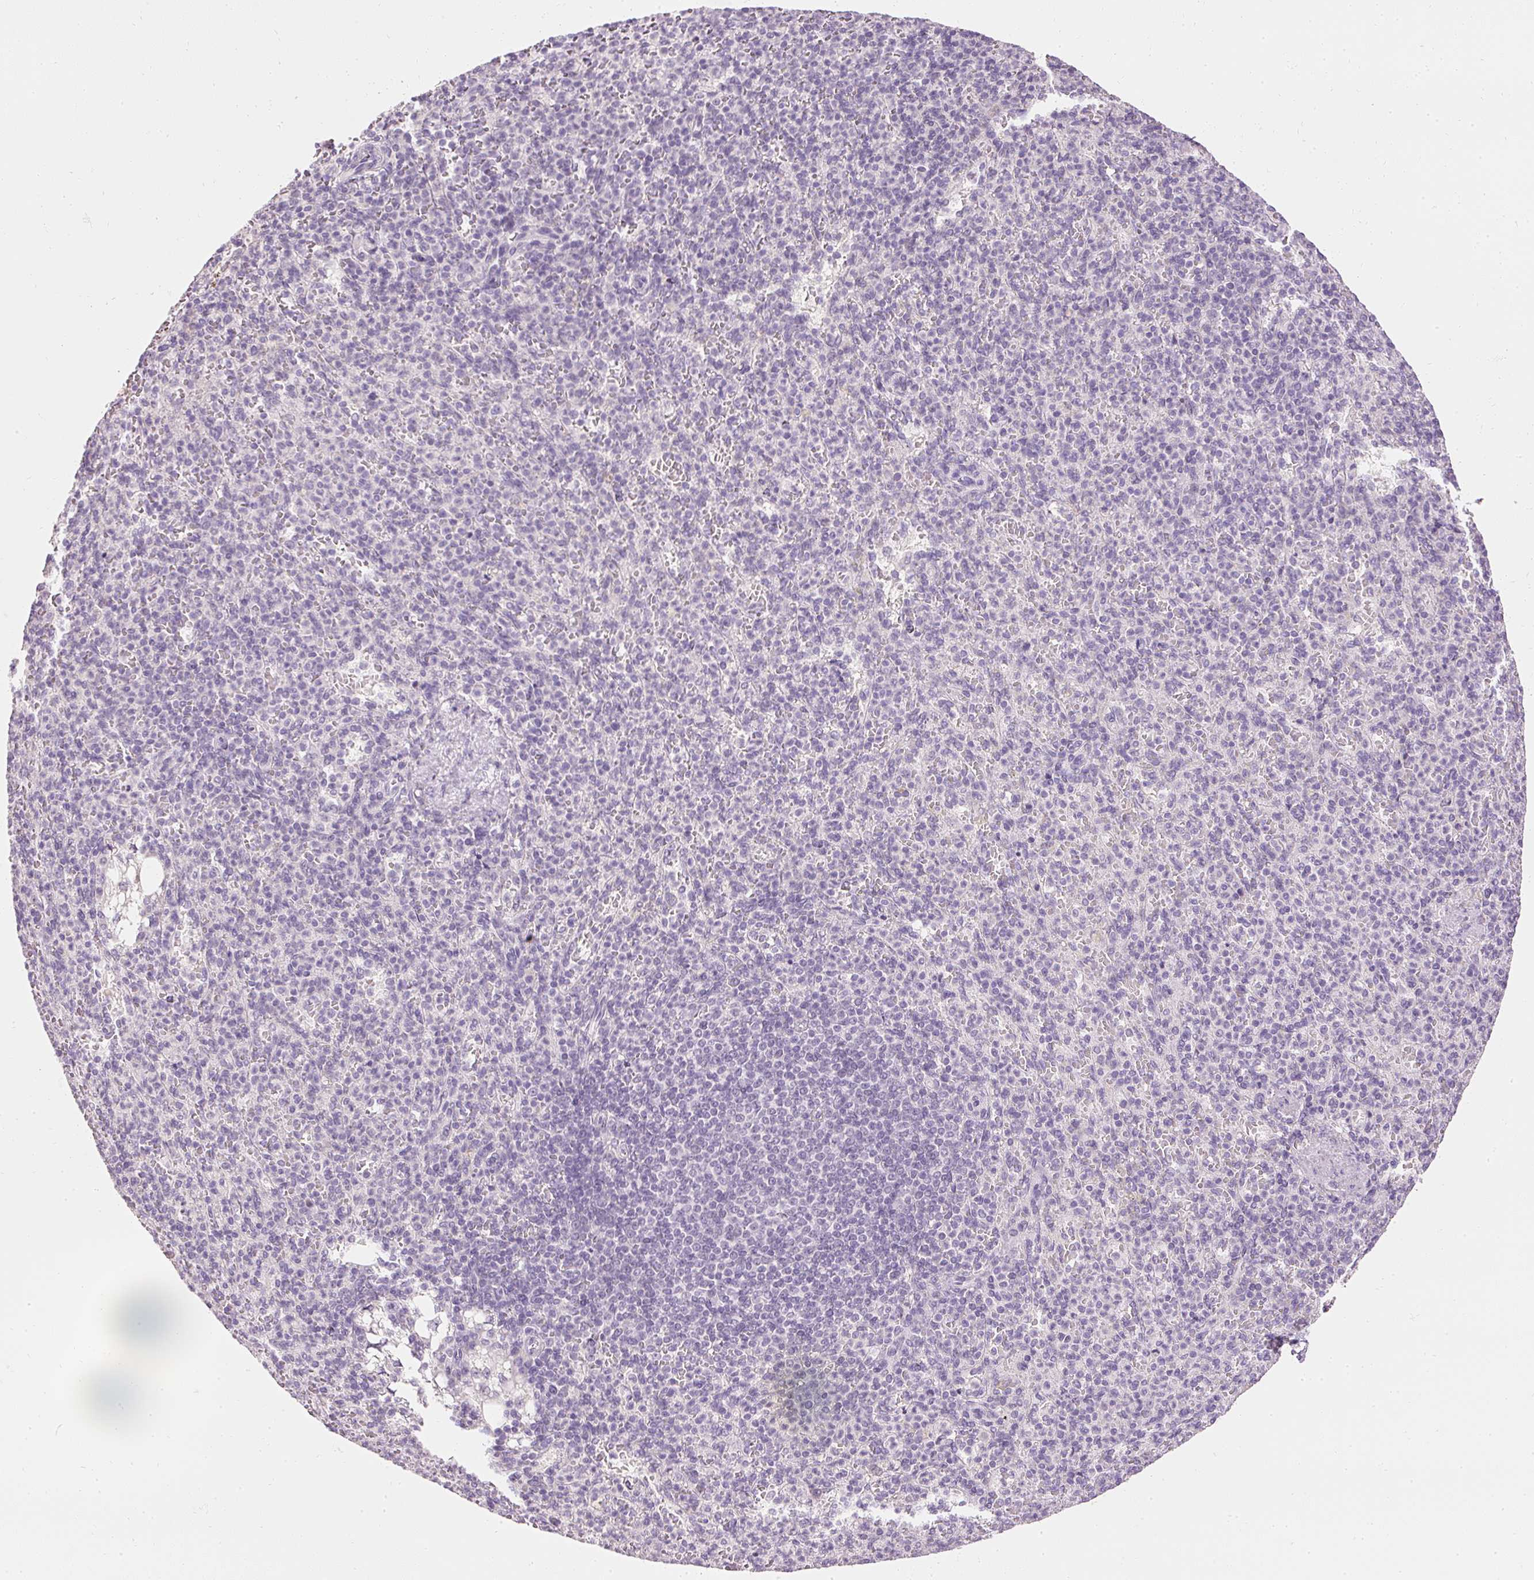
{"staining": {"intensity": "negative", "quantity": "none", "location": "none"}, "tissue": "spleen", "cell_type": "Cells in red pulp", "image_type": "normal", "snomed": [{"axis": "morphology", "description": "Normal tissue, NOS"}, {"axis": "topography", "description": "Spleen"}], "caption": "Immunohistochemistry image of unremarkable spleen stained for a protein (brown), which shows no staining in cells in red pulp.", "gene": "ELAVL3", "patient": {"sex": "female", "age": 74}}